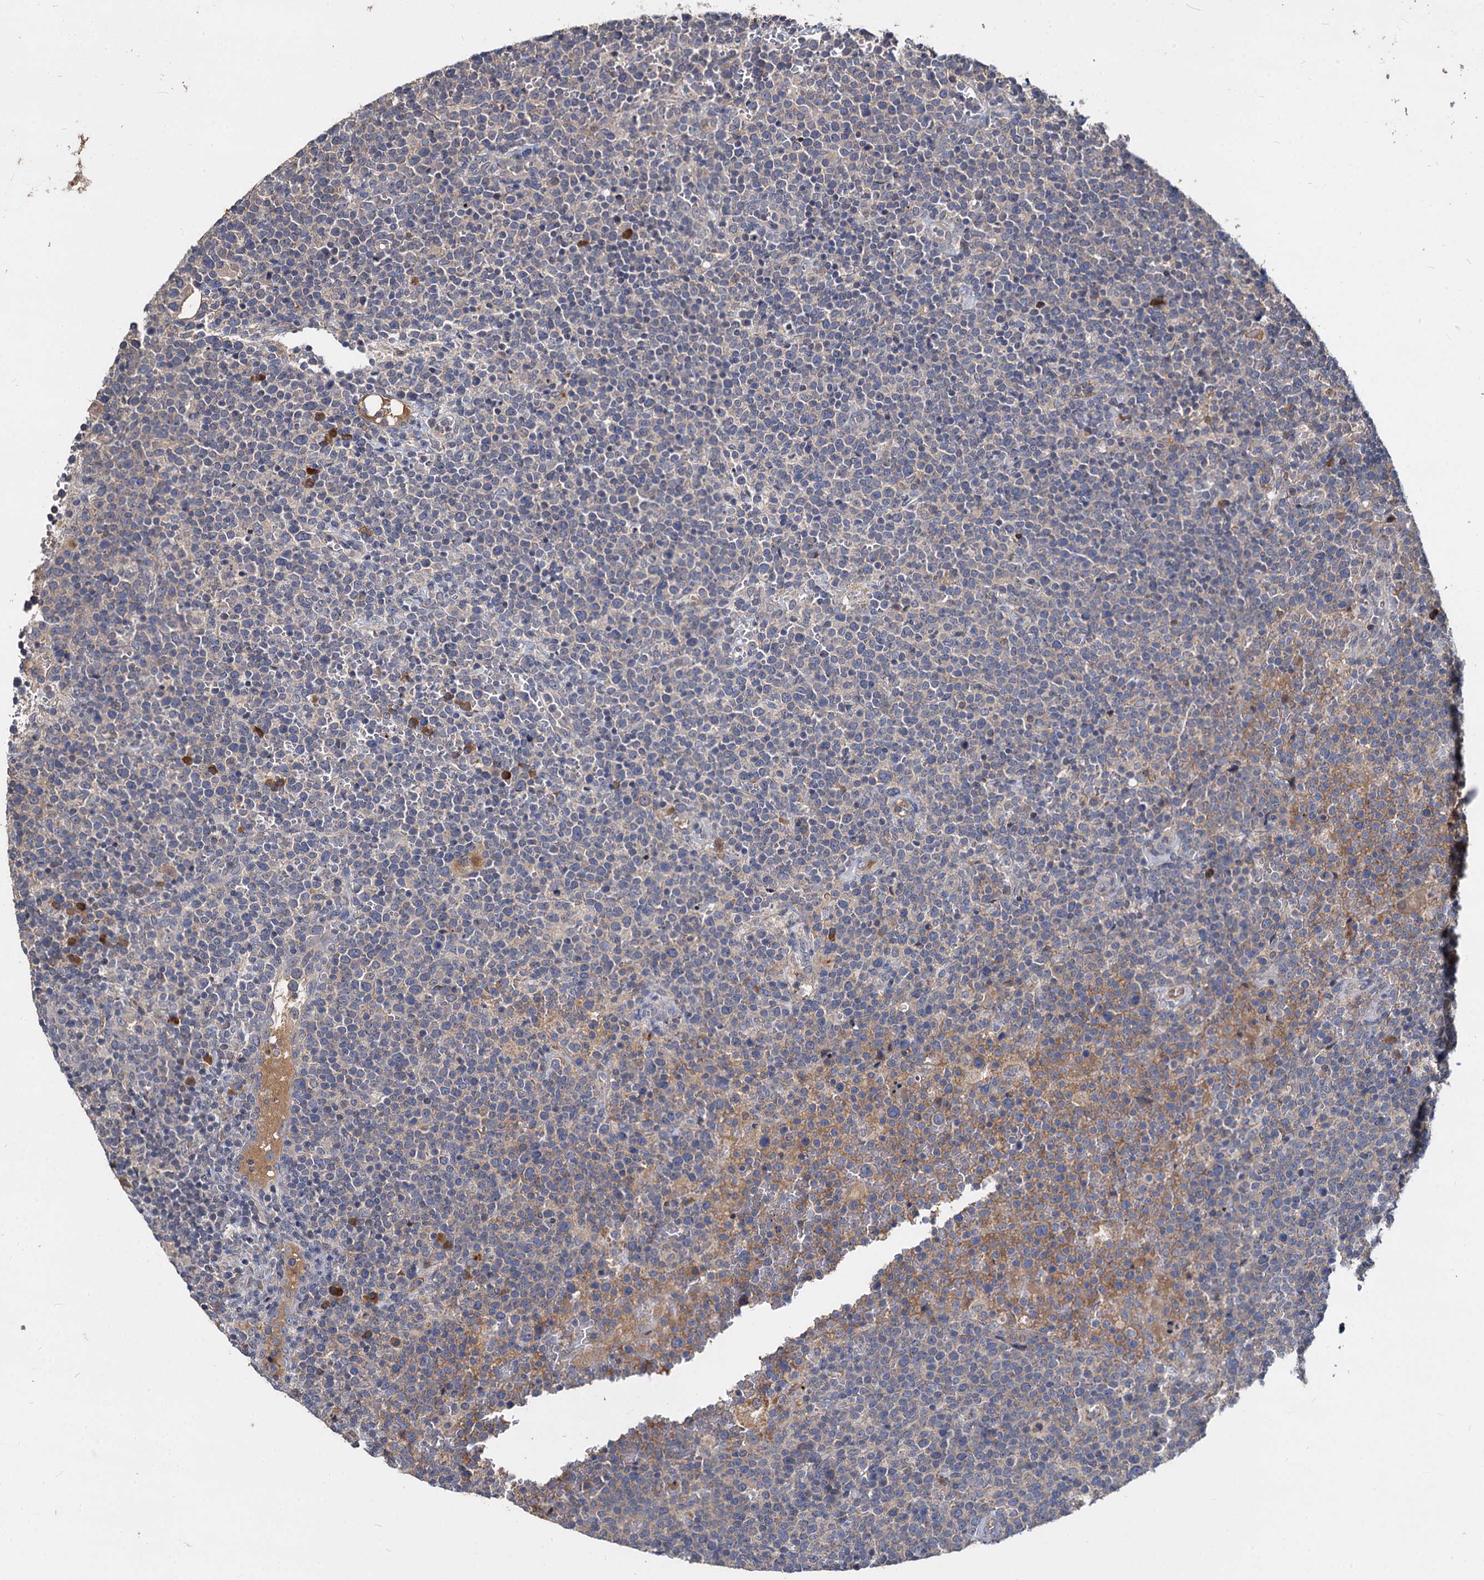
{"staining": {"intensity": "negative", "quantity": "none", "location": "none"}, "tissue": "lymphoma", "cell_type": "Tumor cells", "image_type": "cancer", "snomed": [{"axis": "morphology", "description": "Malignant lymphoma, non-Hodgkin's type, High grade"}, {"axis": "topography", "description": "Lymph node"}], "caption": "IHC micrograph of human lymphoma stained for a protein (brown), which exhibits no staining in tumor cells.", "gene": "CCDC184", "patient": {"sex": "male", "age": 61}}